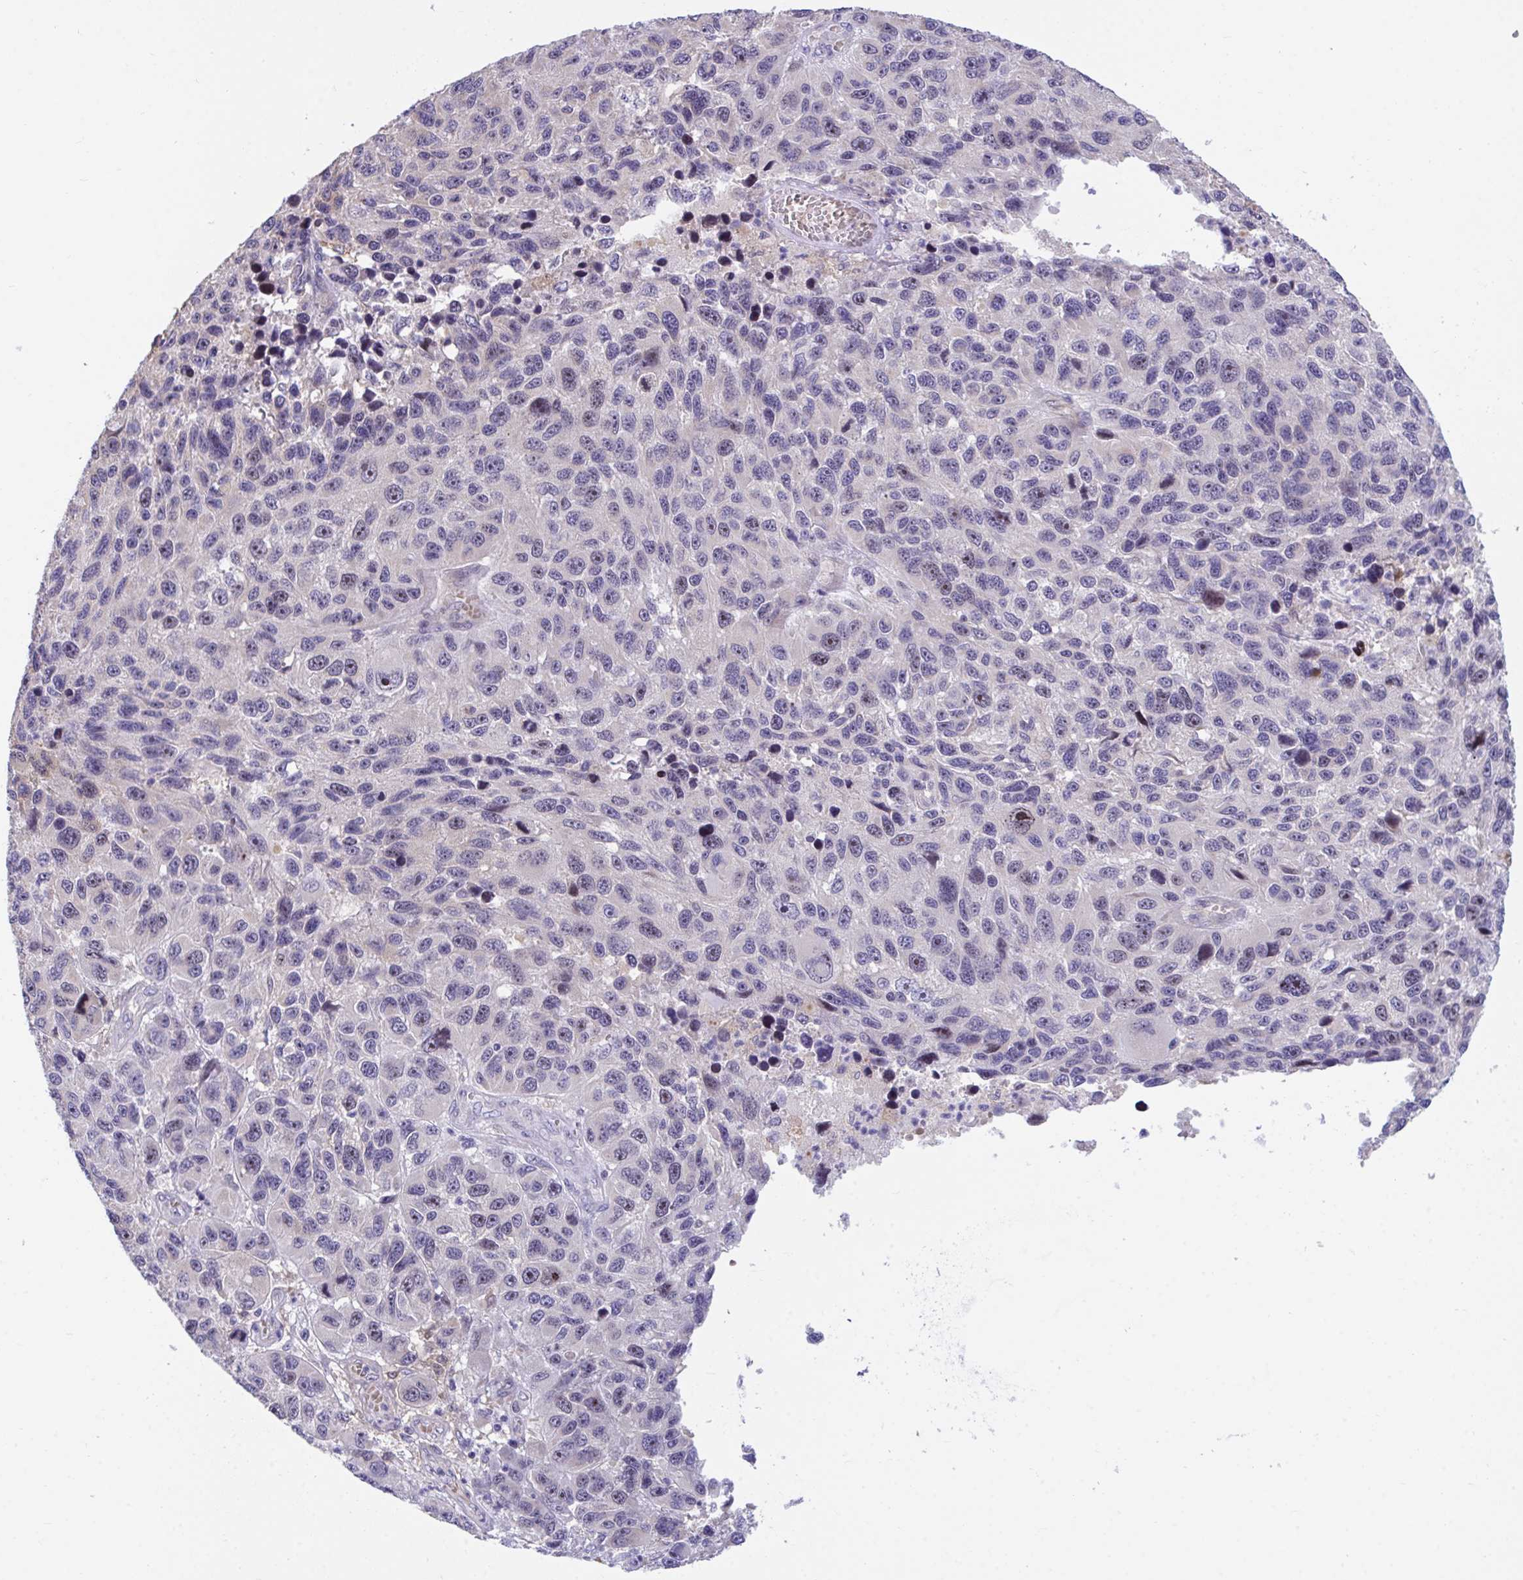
{"staining": {"intensity": "weak", "quantity": "25%-75%", "location": "nuclear"}, "tissue": "melanoma", "cell_type": "Tumor cells", "image_type": "cancer", "snomed": [{"axis": "morphology", "description": "Malignant melanoma, NOS"}, {"axis": "topography", "description": "Skin"}], "caption": "Malignant melanoma stained for a protein (brown) exhibits weak nuclear positive positivity in about 25%-75% of tumor cells.", "gene": "CENPQ", "patient": {"sex": "male", "age": 53}}